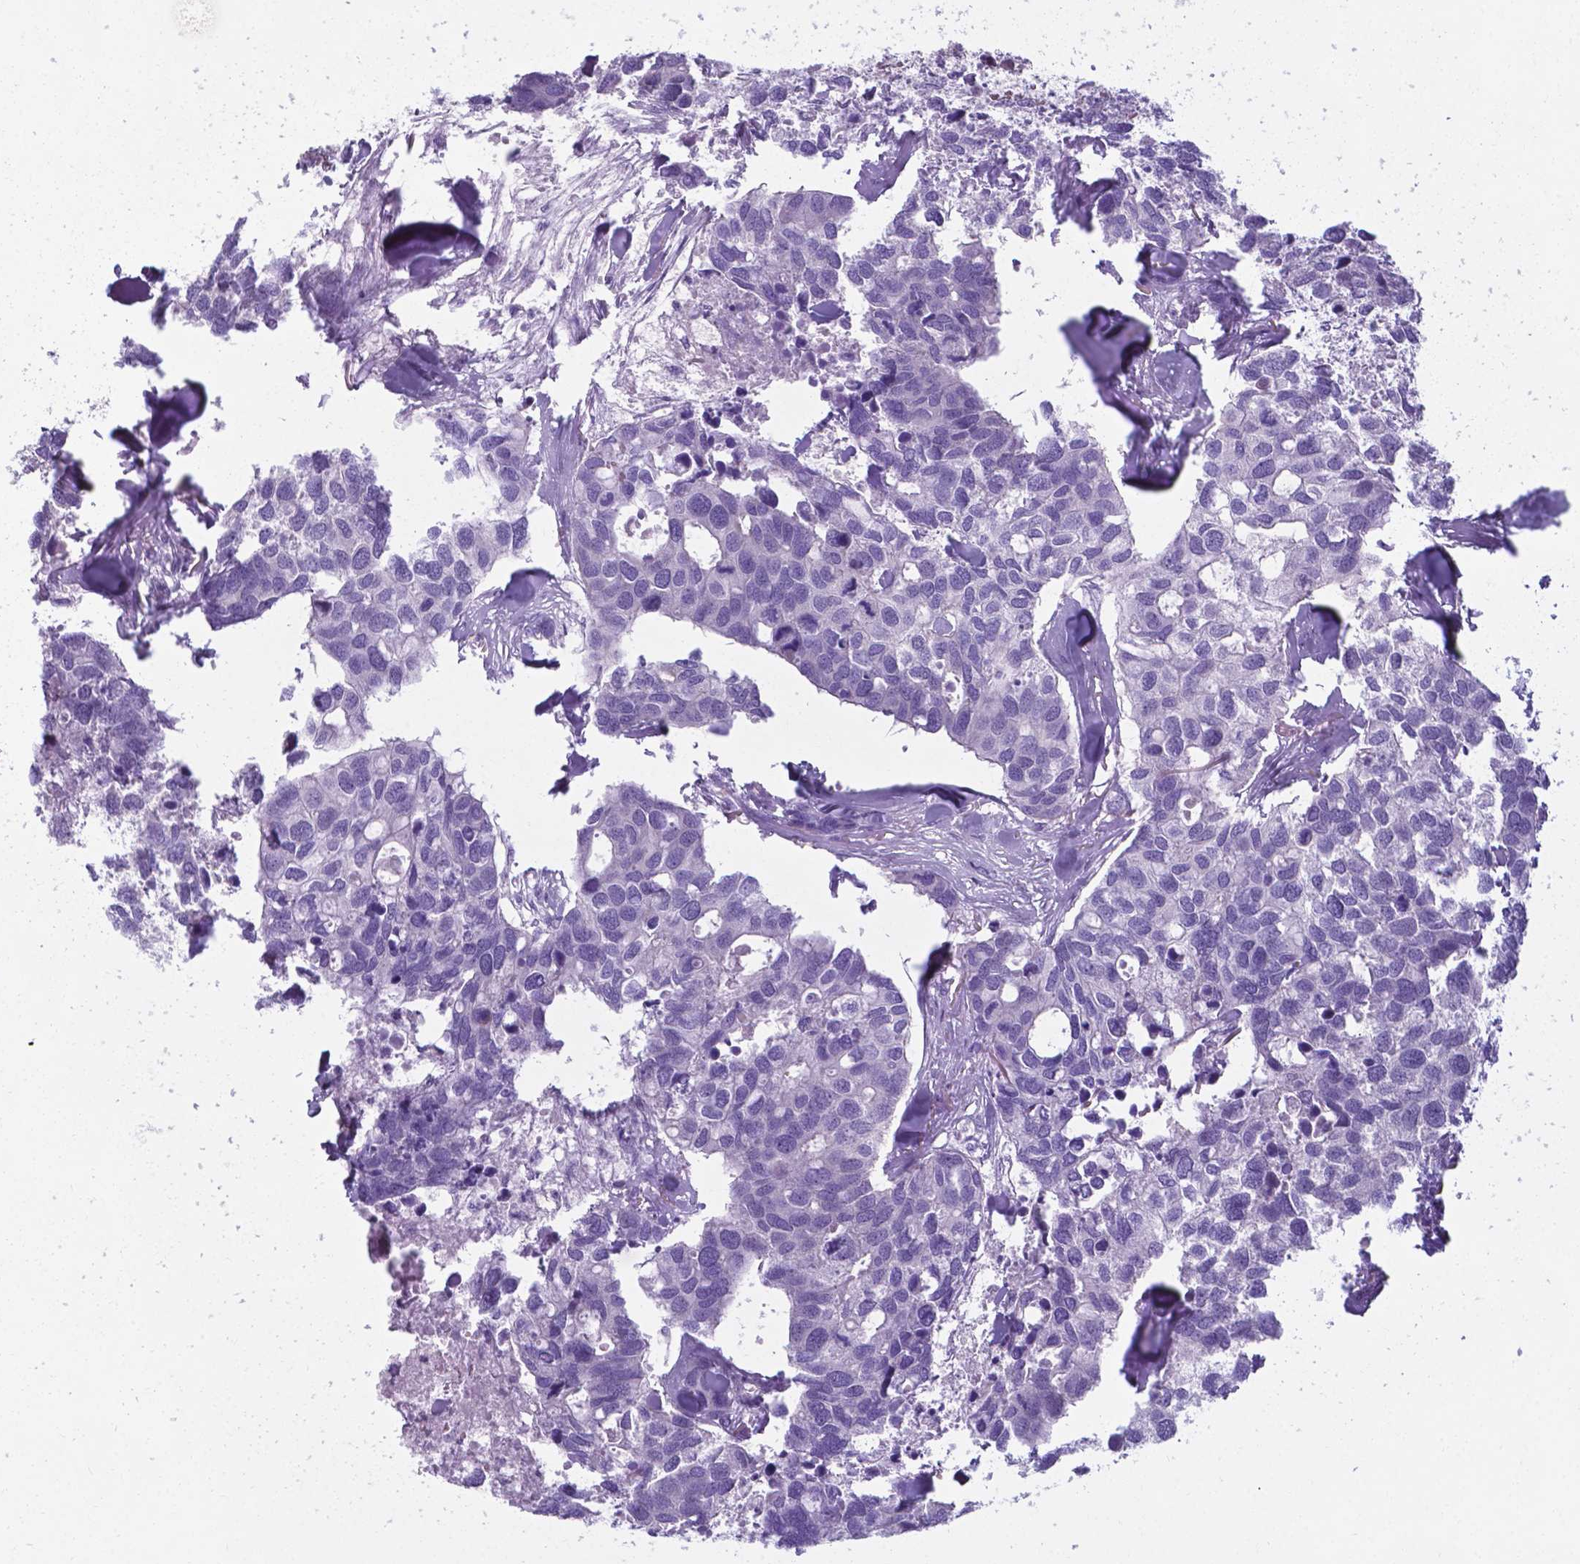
{"staining": {"intensity": "negative", "quantity": "none", "location": "none"}, "tissue": "breast cancer", "cell_type": "Tumor cells", "image_type": "cancer", "snomed": [{"axis": "morphology", "description": "Duct carcinoma"}, {"axis": "topography", "description": "Breast"}], "caption": "There is no significant staining in tumor cells of breast infiltrating ductal carcinoma.", "gene": "AP5B1", "patient": {"sex": "female", "age": 83}}